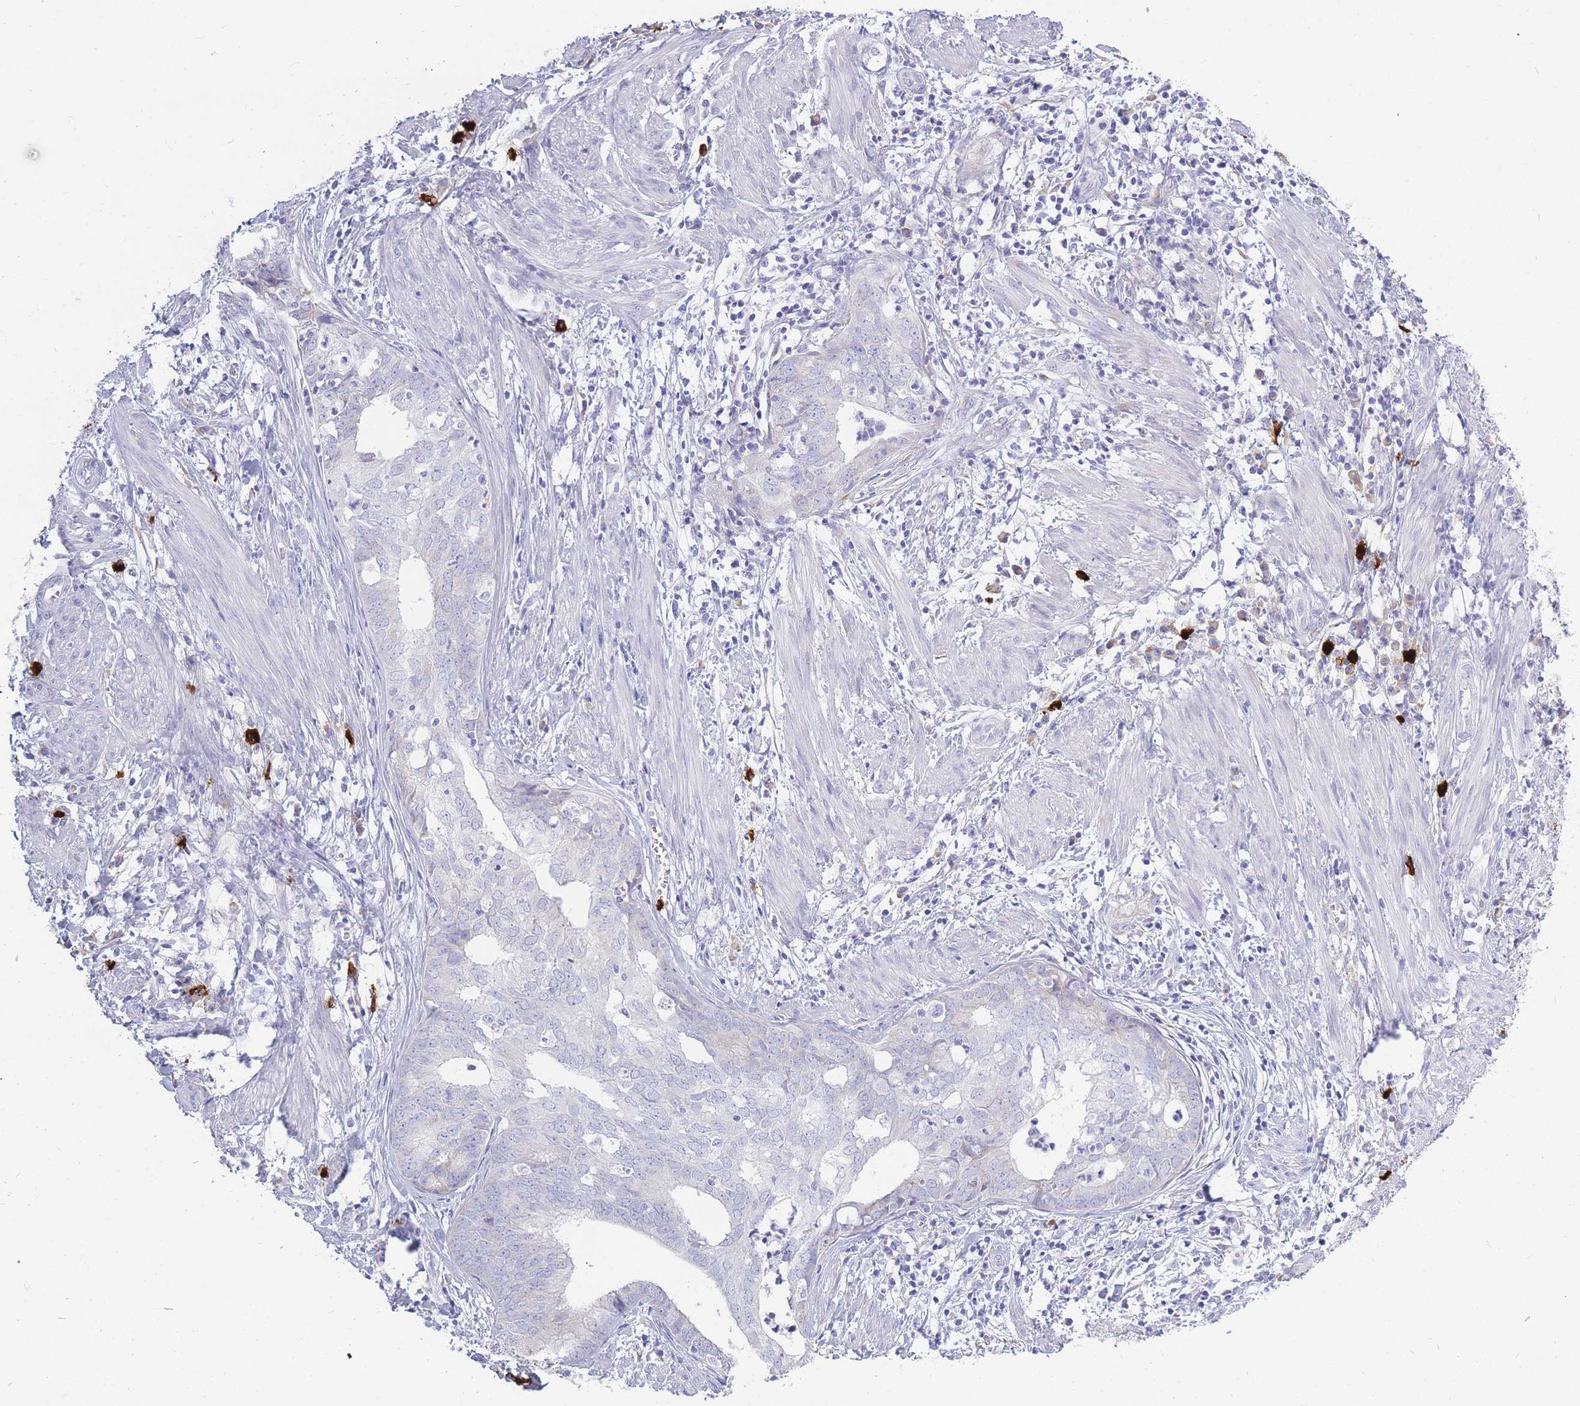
{"staining": {"intensity": "negative", "quantity": "none", "location": "none"}, "tissue": "endometrial cancer", "cell_type": "Tumor cells", "image_type": "cancer", "snomed": [{"axis": "morphology", "description": "Adenocarcinoma, NOS"}, {"axis": "topography", "description": "Endometrium"}], "caption": "High magnification brightfield microscopy of endometrial adenocarcinoma stained with DAB (brown) and counterstained with hematoxylin (blue): tumor cells show no significant staining.", "gene": "TPSD1", "patient": {"sex": "female", "age": 68}}